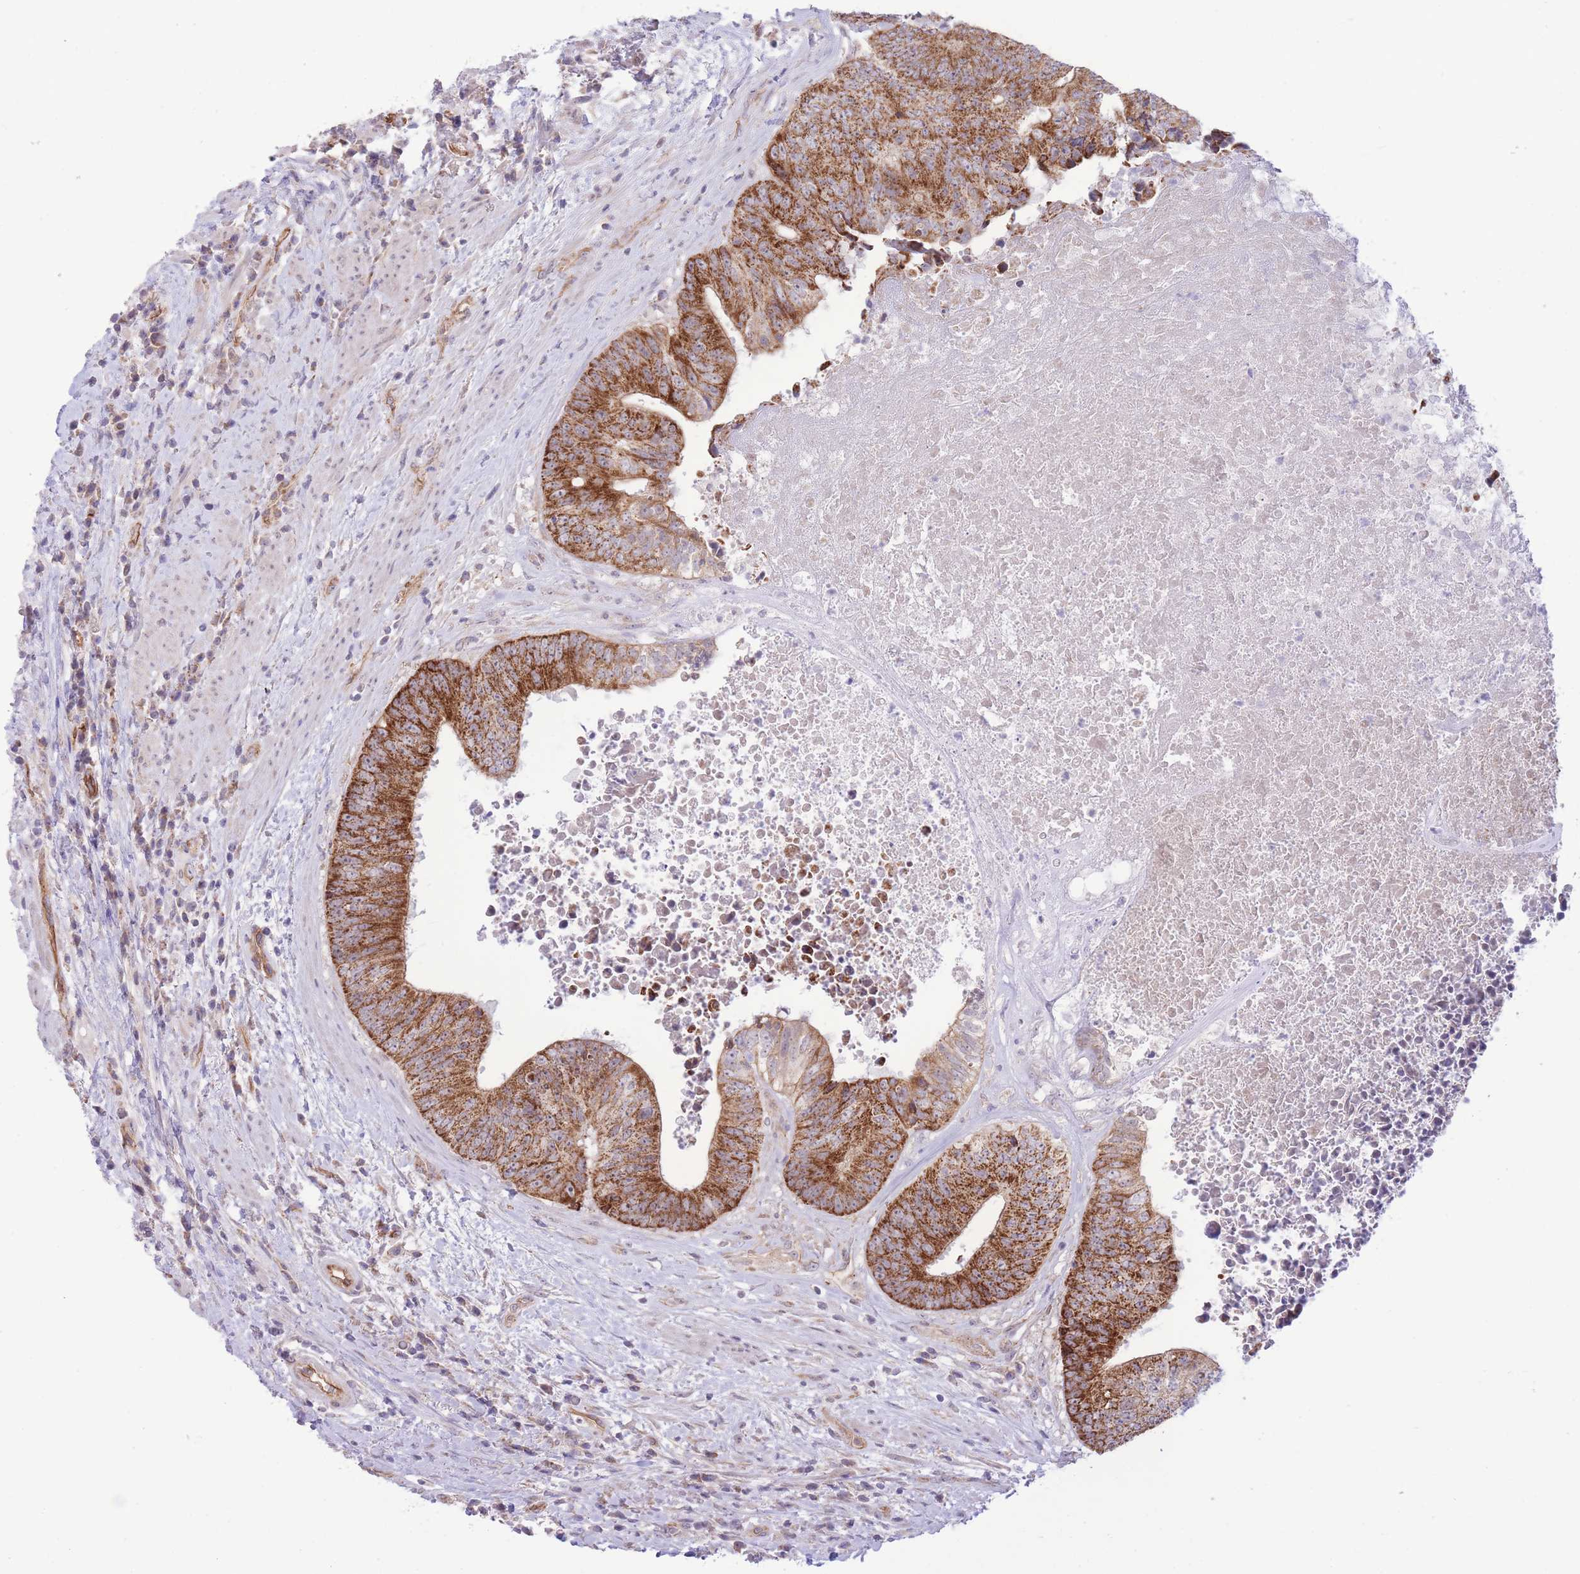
{"staining": {"intensity": "strong", "quantity": ">75%", "location": "cytoplasmic/membranous"}, "tissue": "colorectal cancer", "cell_type": "Tumor cells", "image_type": "cancer", "snomed": [{"axis": "morphology", "description": "Adenocarcinoma, NOS"}, {"axis": "topography", "description": "Rectum"}], "caption": "Immunohistochemical staining of human colorectal adenocarcinoma demonstrates high levels of strong cytoplasmic/membranous protein expression in about >75% of tumor cells.", "gene": "MRPS31", "patient": {"sex": "male", "age": 72}}